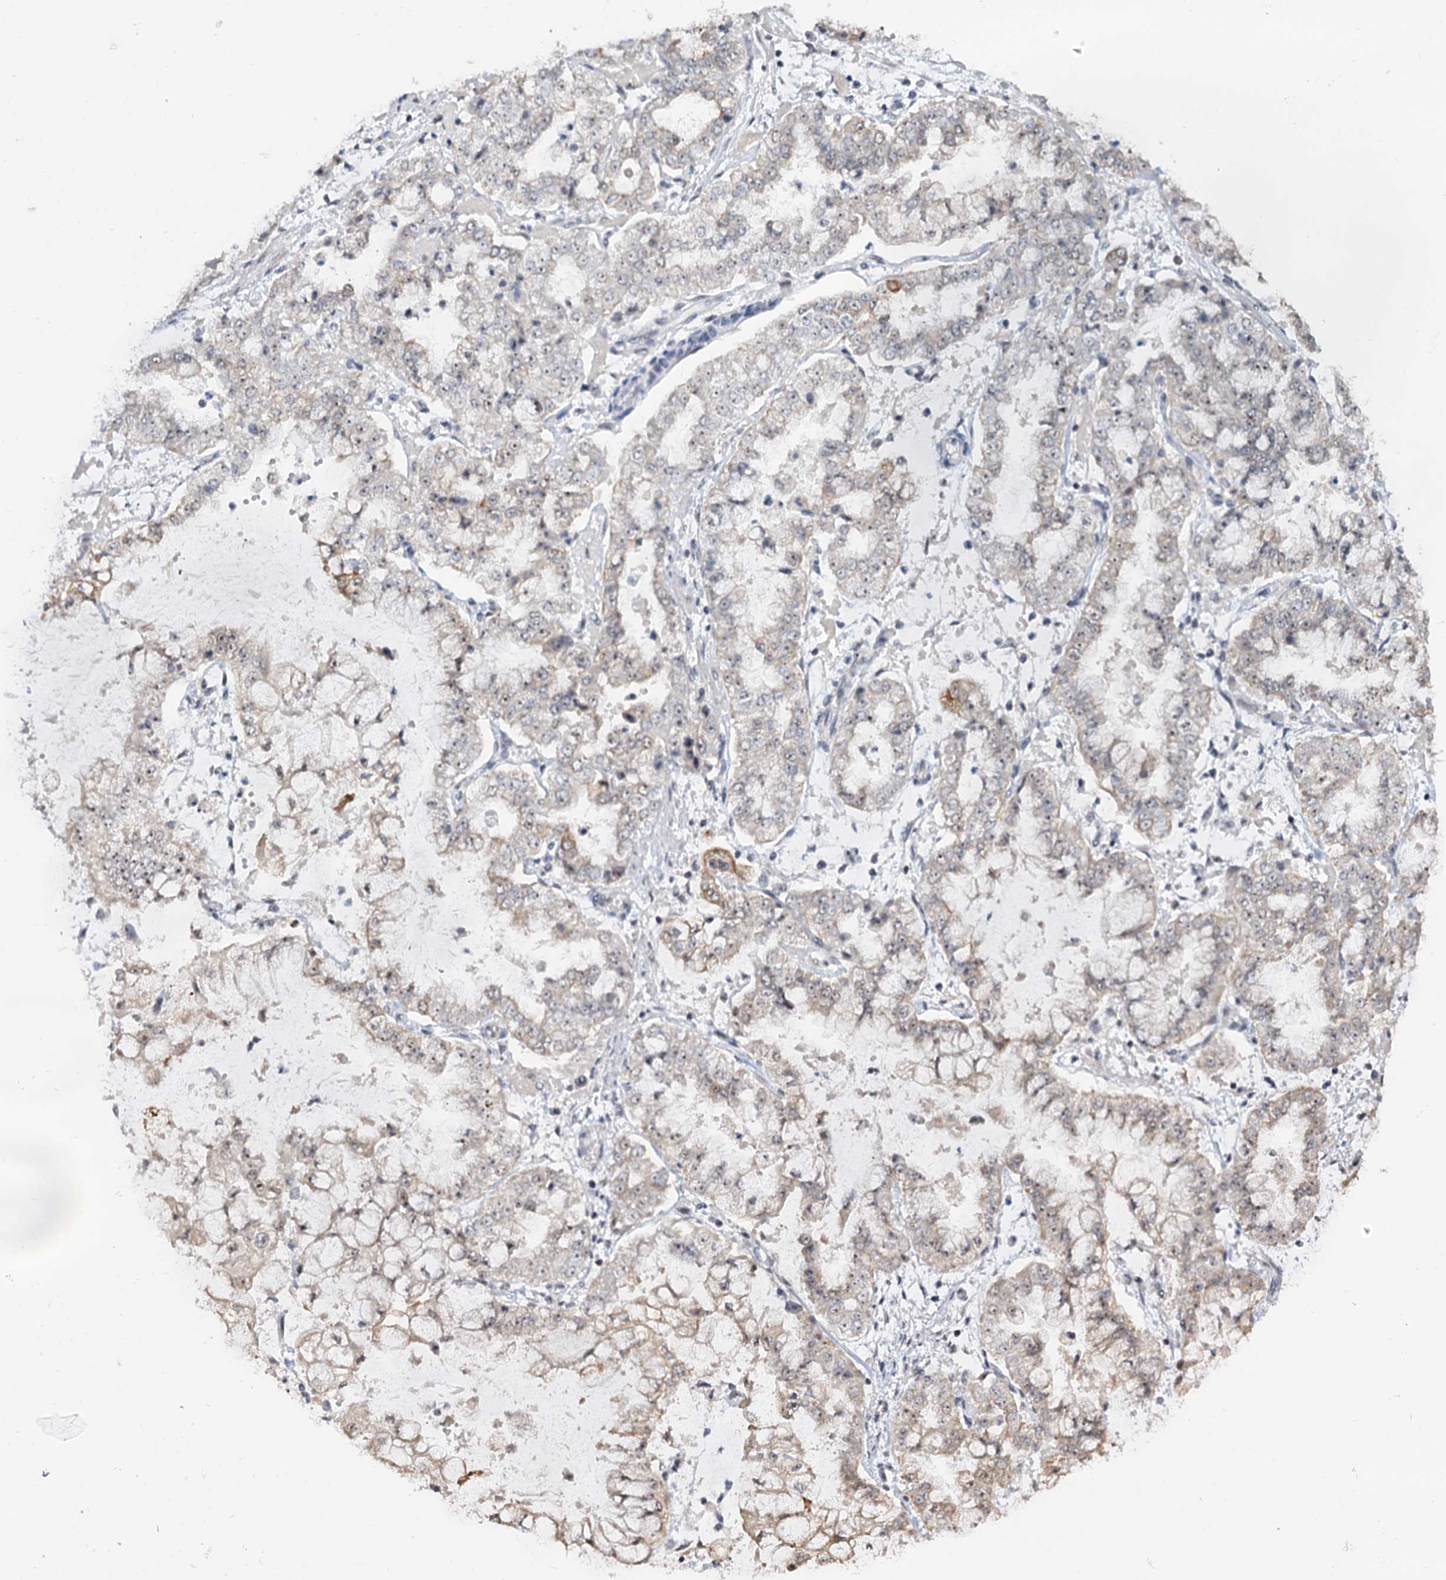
{"staining": {"intensity": "weak", "quantity": "<25%", "location": "cytoplasmic/membranous,nuclear"}, "tissue": "stomach cancer", "cell_type": "Tumor cells", "image_type": "cancer", "snomed": [{"axis": "morphology", "description": "Adenocarcinoma, NOS"}, {"axis": "topography", "description": "Stomach"}], "caption": "Immunohistochemistry micrograph of neoplastic tissue: adenocarcinoma (stomach) stained with DAB demonstrates no significant protein positivity in tumor cells.", "gene": "NAT10", "patient": {"sex": "male", "age": 76}}